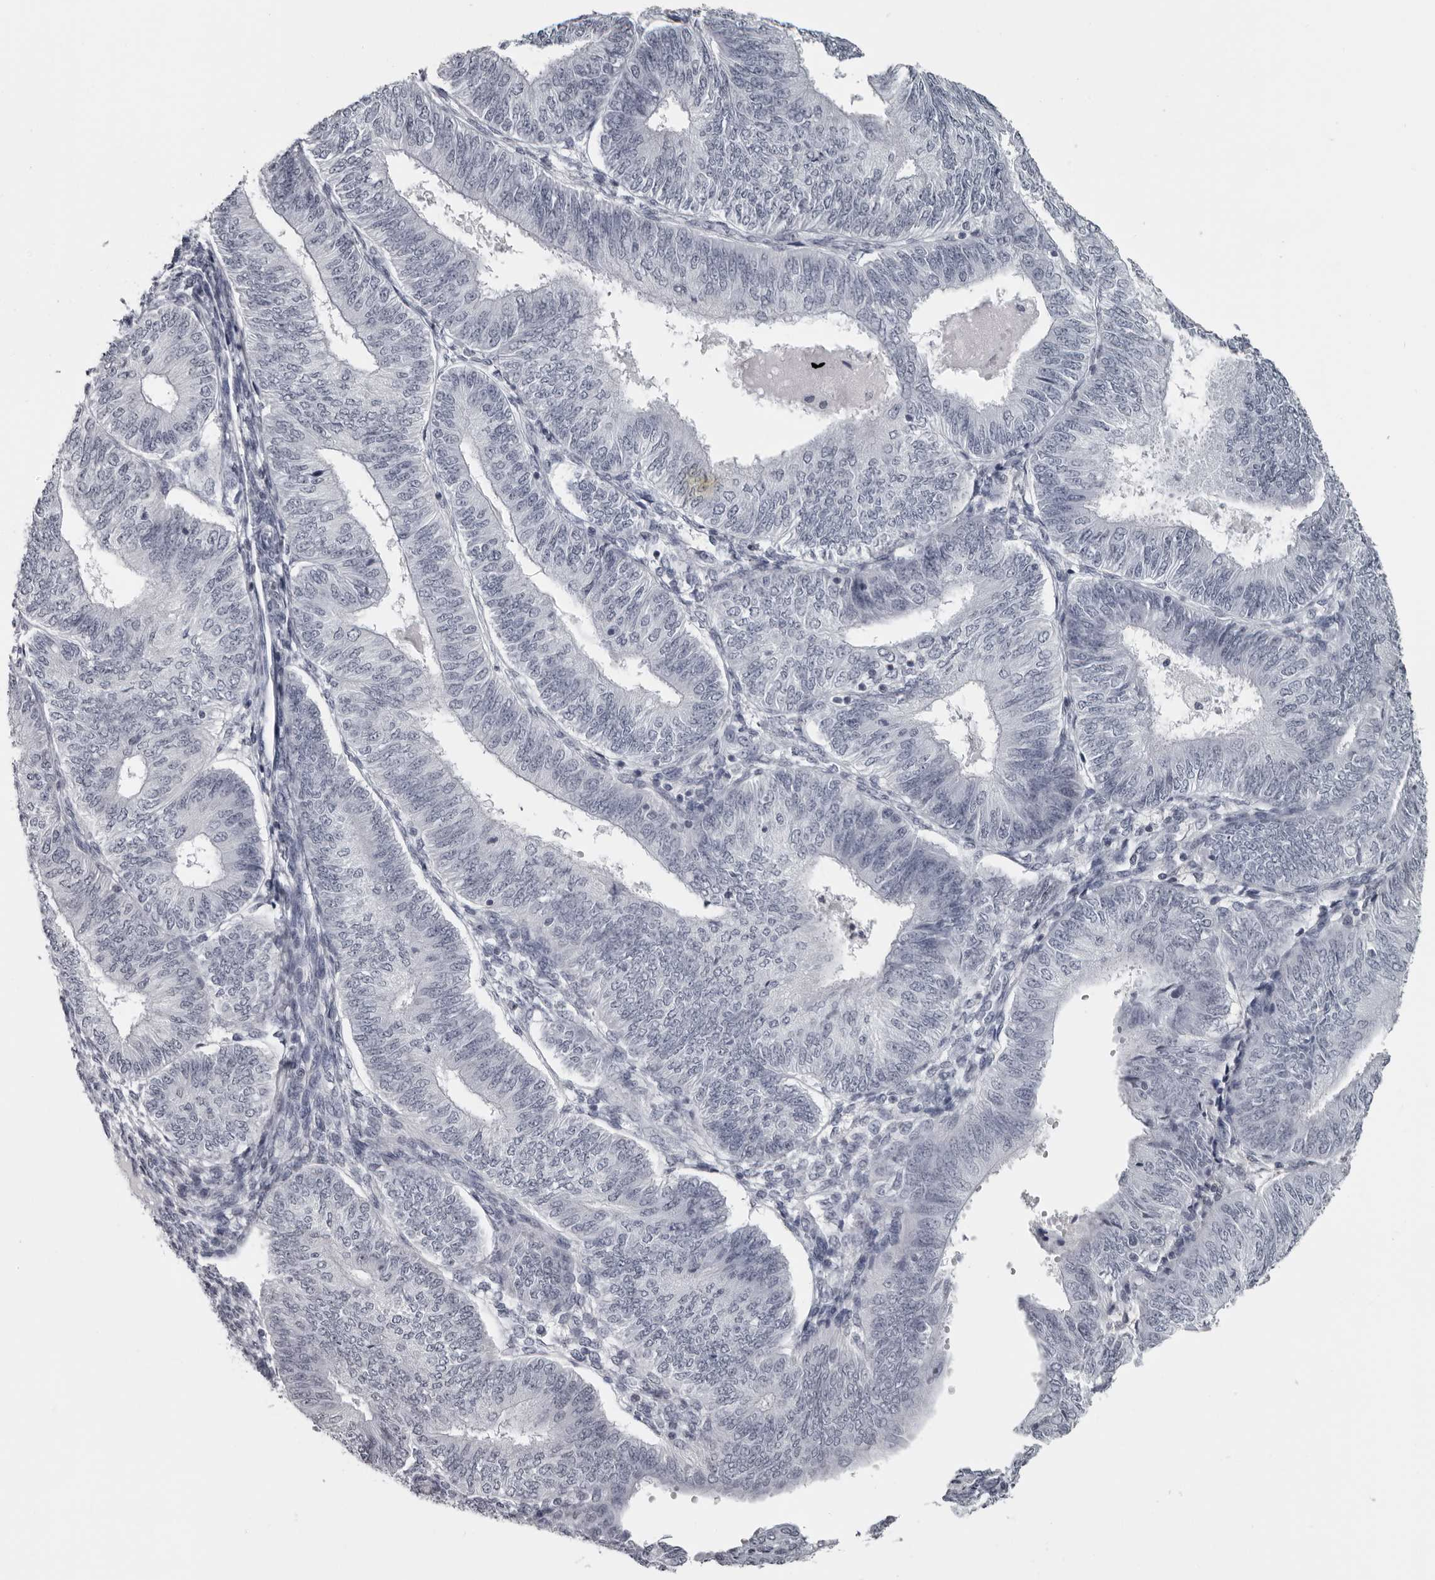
{"staining": {"intensity": "negative", "quantity": "none", "location": "none"}, "tissue": "endometrial cancer", "cell_type": "Tumor cells", "image_type": "cancer", "snomed": [{"axis": "morphology", "description": "Adenocarcinoma, NOS"}, {"axis": "topography", "description": "Endometrium"}], "caption": "Immunohistochemistry micrograph of neoplastic tissue: endometrial cancer (adenocarcinoma) stained with DAB (3,3'-diaminobenzidine) exhibits no significant protein expression in tumor cells. Nuclei are stained in blue.", "gene": "LZIC", "patient": {"sex": "female", "age": 58}}